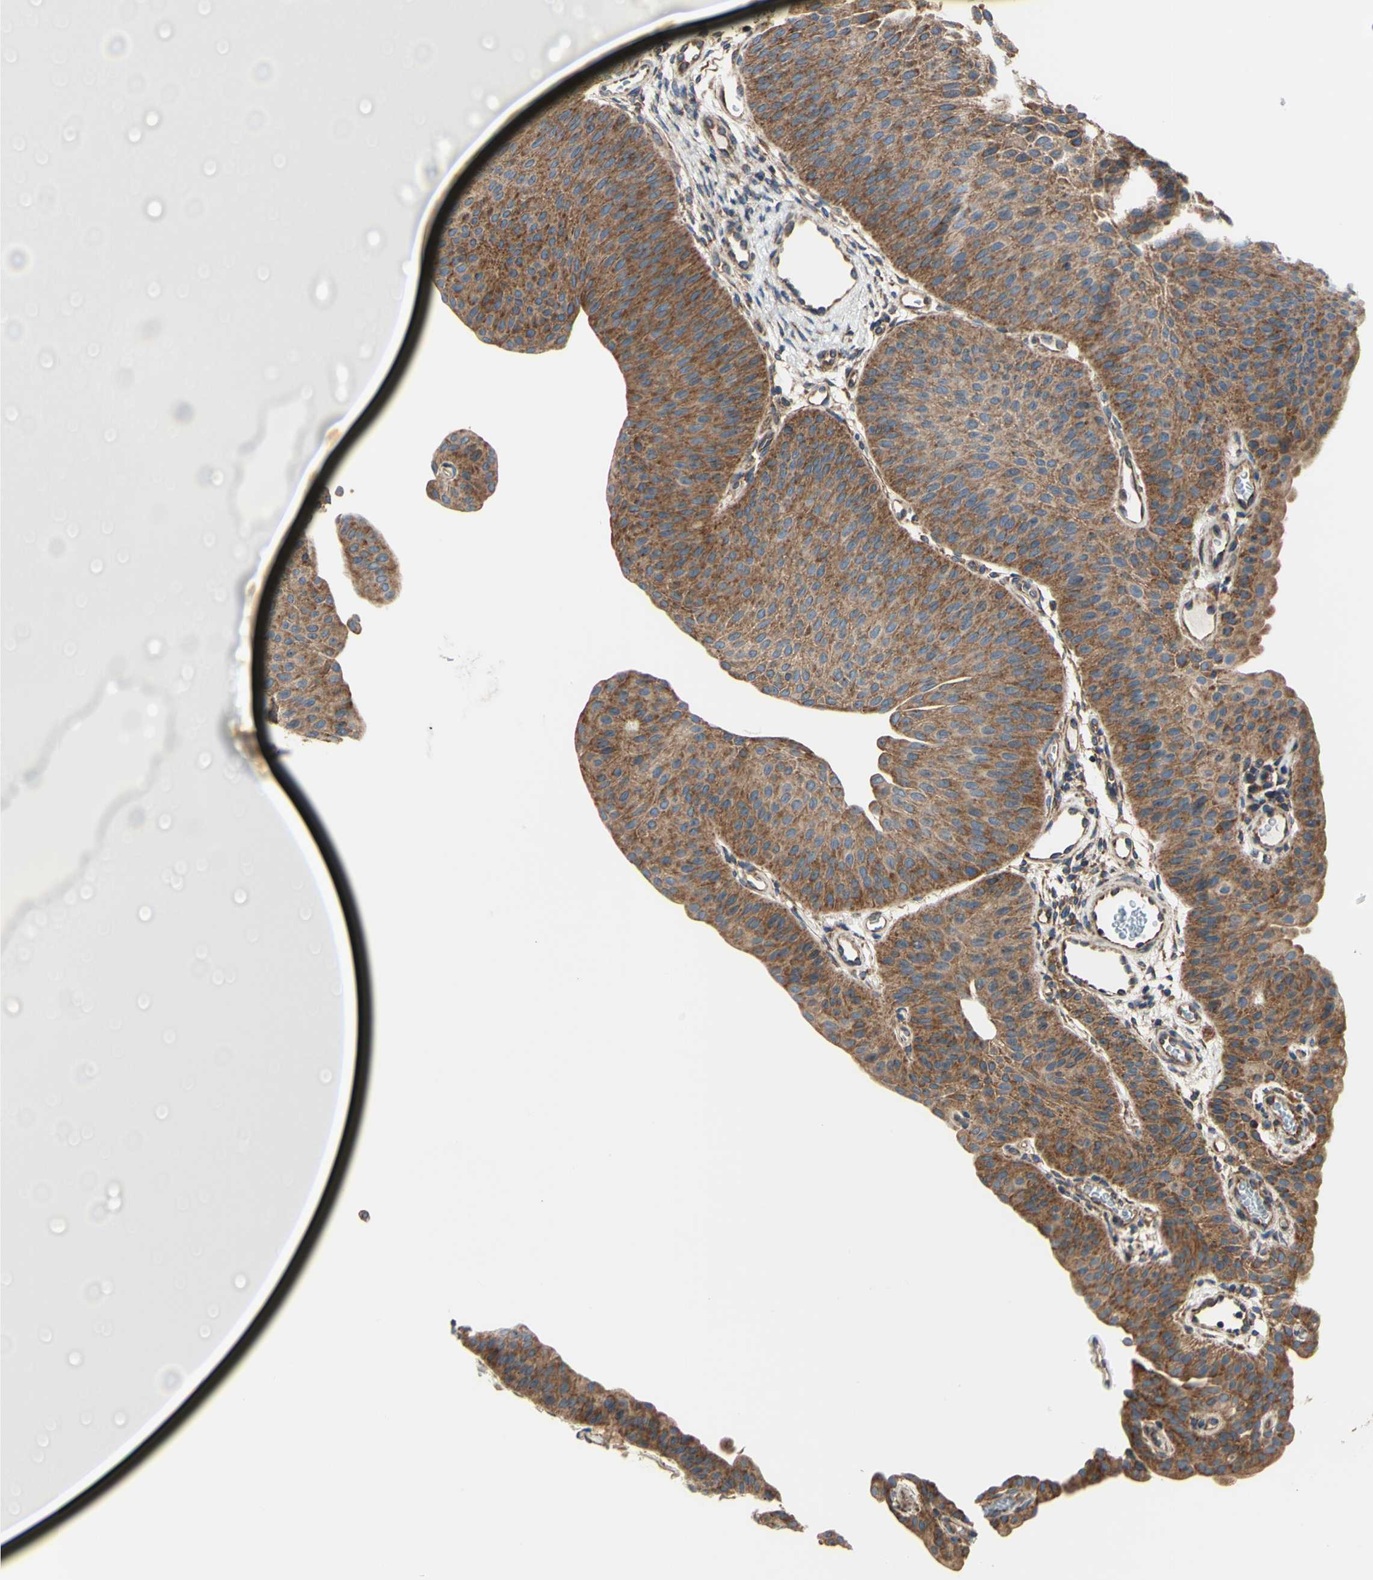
{"staining": {"intensity": "strong", "quantity": ">75%", "location": "cytoplasmic/membranous"}, "tissue": "urothelial cancer", "cell_type": "Tumor cells", "image_type": "cancer", "snomed": [{"axis": "morphology", "description": "Urothelial carcinoma, Low grade"}, {"axis": "topography", "description": "Urinary bladder"}], "caption": "Urothelial carcinoma (low-grade) stained with a brown dye exhibits strong cytoplasmic/membranous positive expression in about >75% of tumor cells.", "gene": "FMR1", "patient": {"sex": "female", "age": 60}}